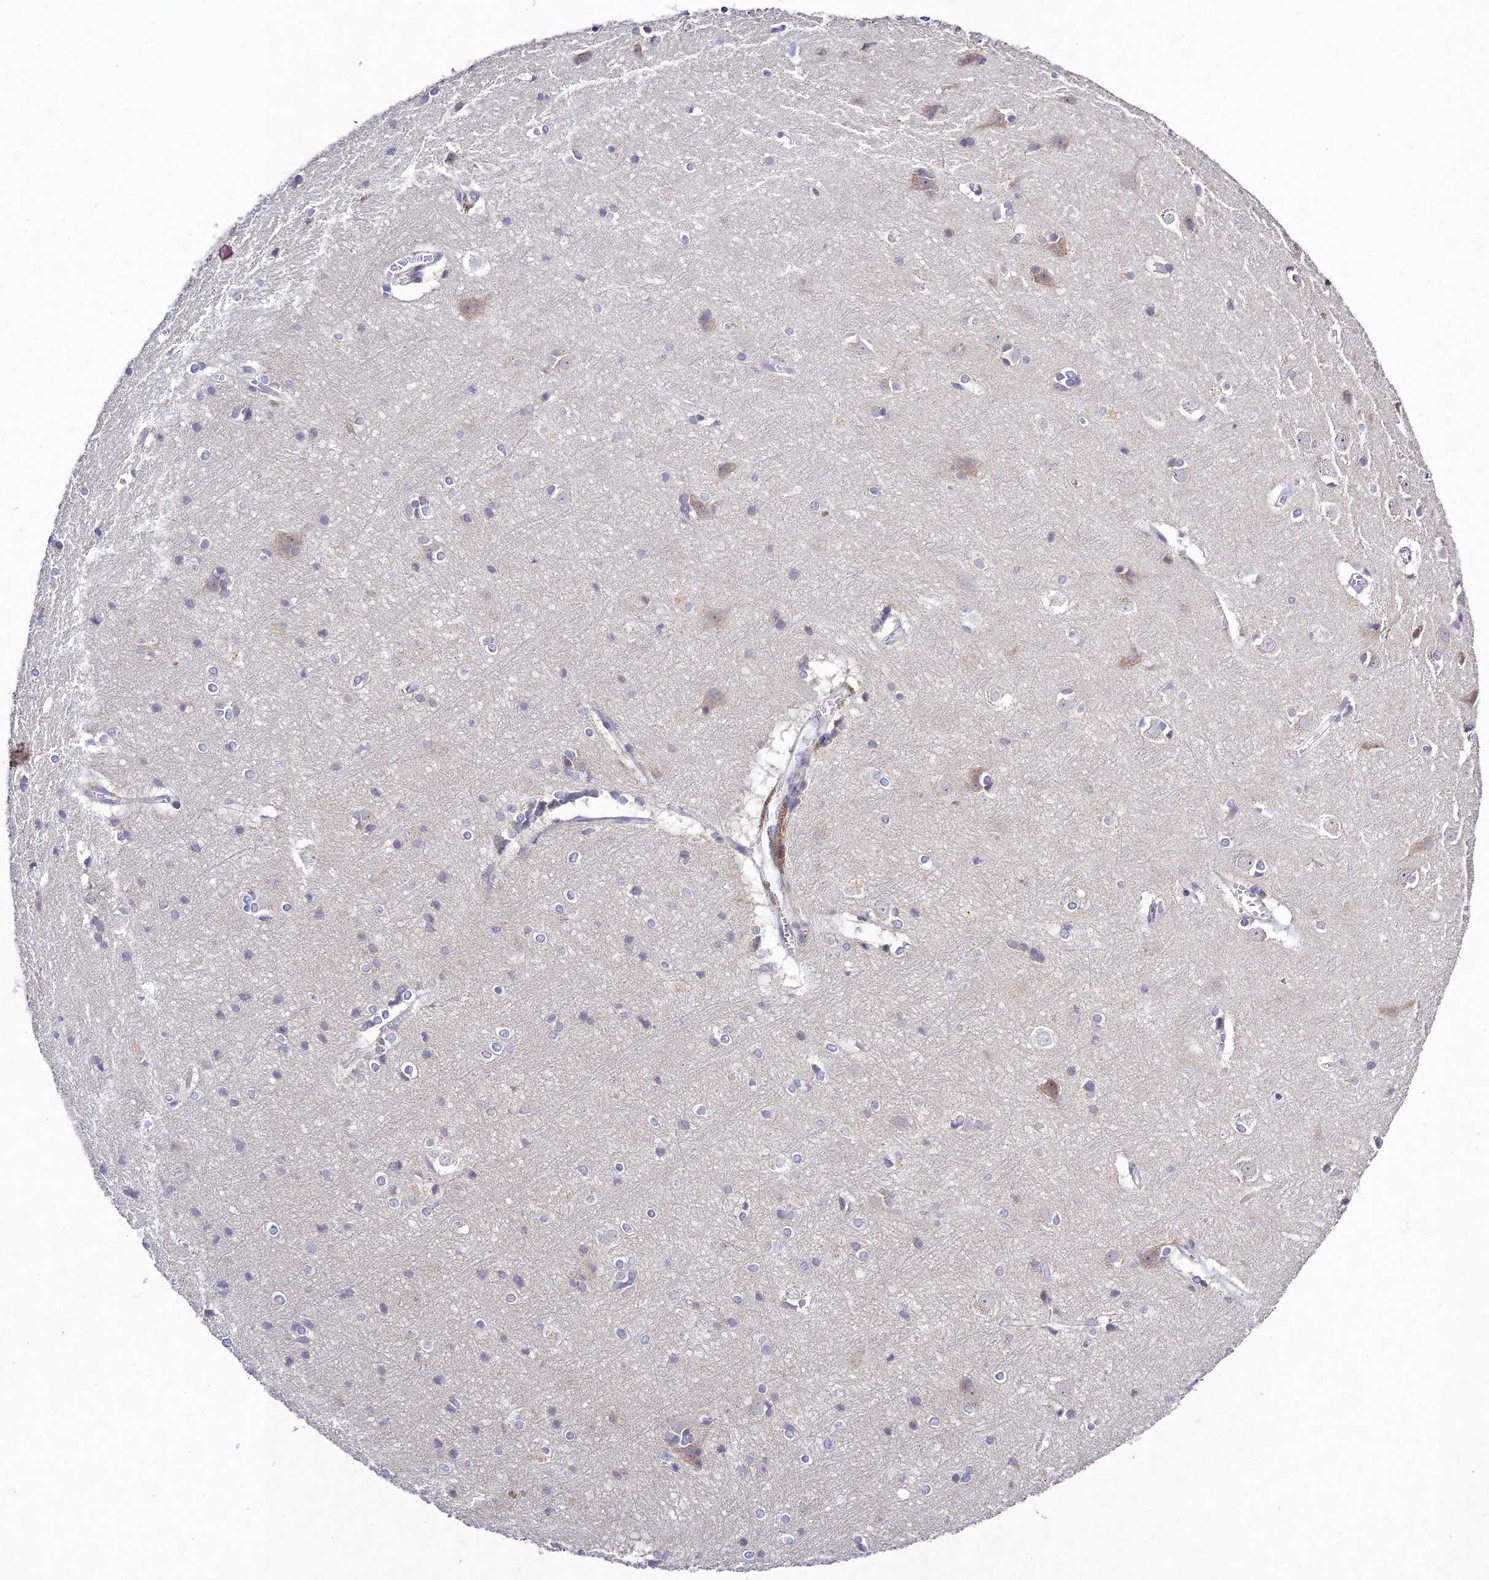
{"staining": {"intensity": "negative", "quantity": "none", "location": "none"}, "tissue": "cerebral cortex", "cell_type": "Endothelial cells", "image_type": "normal", "snomed": [{"axis": "morphology", "description": "Normal tissue, NOS"}, {"axis": "topography", "description": "Cerebral cortex"}], "caption": "High power microscopy histopathology image of an IHC histopathology image of normal cerebral cortex, revealing no significant expression in endothelial cells. The staining is performed using DAB brown chromogen with nuclei counter-stained in using hematoxylin.", "gene": "CHST5", "patient": {"sex": "male", "age": 54}}